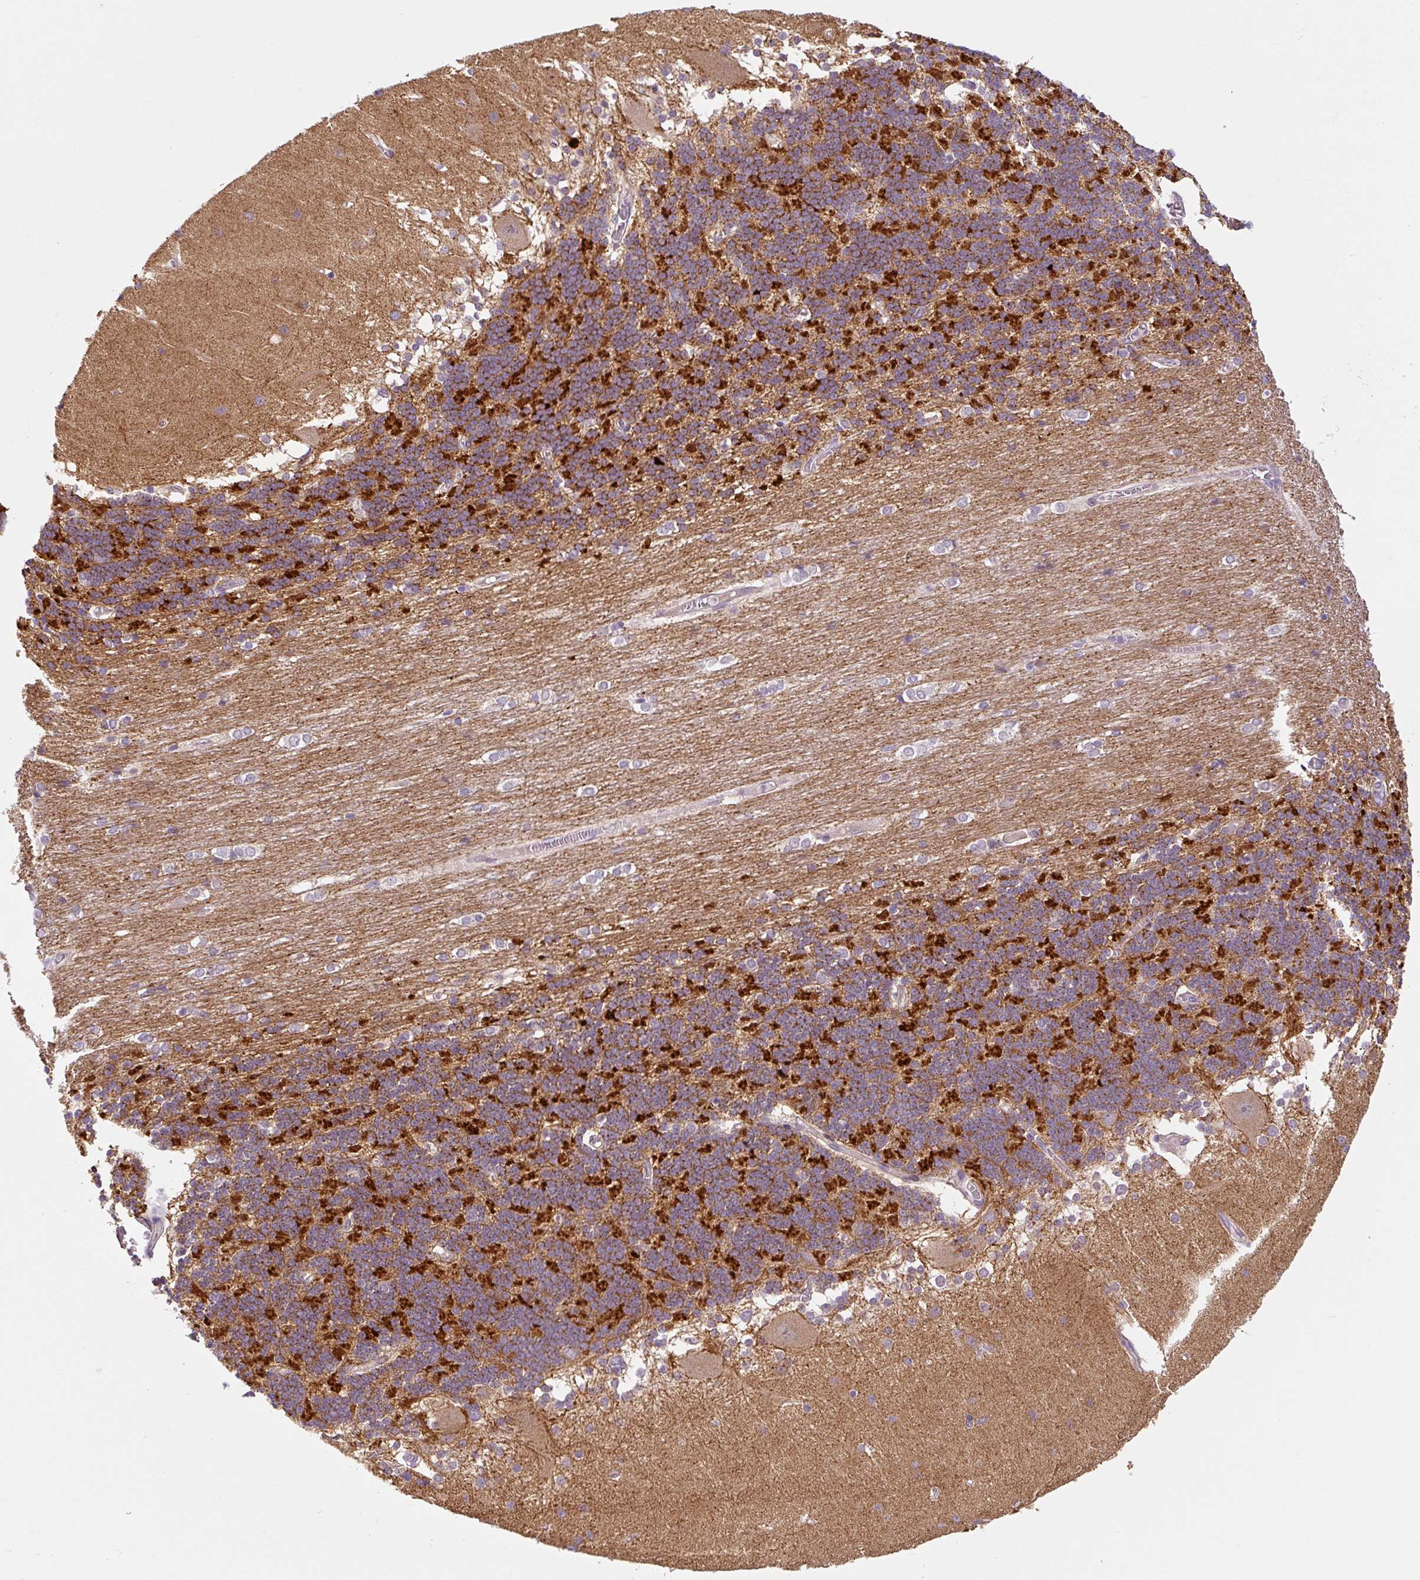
{"staining": {"intensity": "strong", "quantity": "25%-75%", "location": "cytoplasmic/membranous"}, "tissue": "cerebellum", "cell_type": "Cells in granular layer", "image_type": "normal", "snomed": [{"axis": "morphology", "description": "Normal tissue, NOS"}, {"axis": "topography", "description": "Cerebellum"}], "caption": "Immunohistochemistry histopathology image of normal human cerebellum stained for a protein (brown), which shows high levels of strong cytoplasmic/membranous staining in about 25%-75% of cells in granular layer.", "gene": "PRKAA2", "patient": {"sex": "female", "age": 54}}